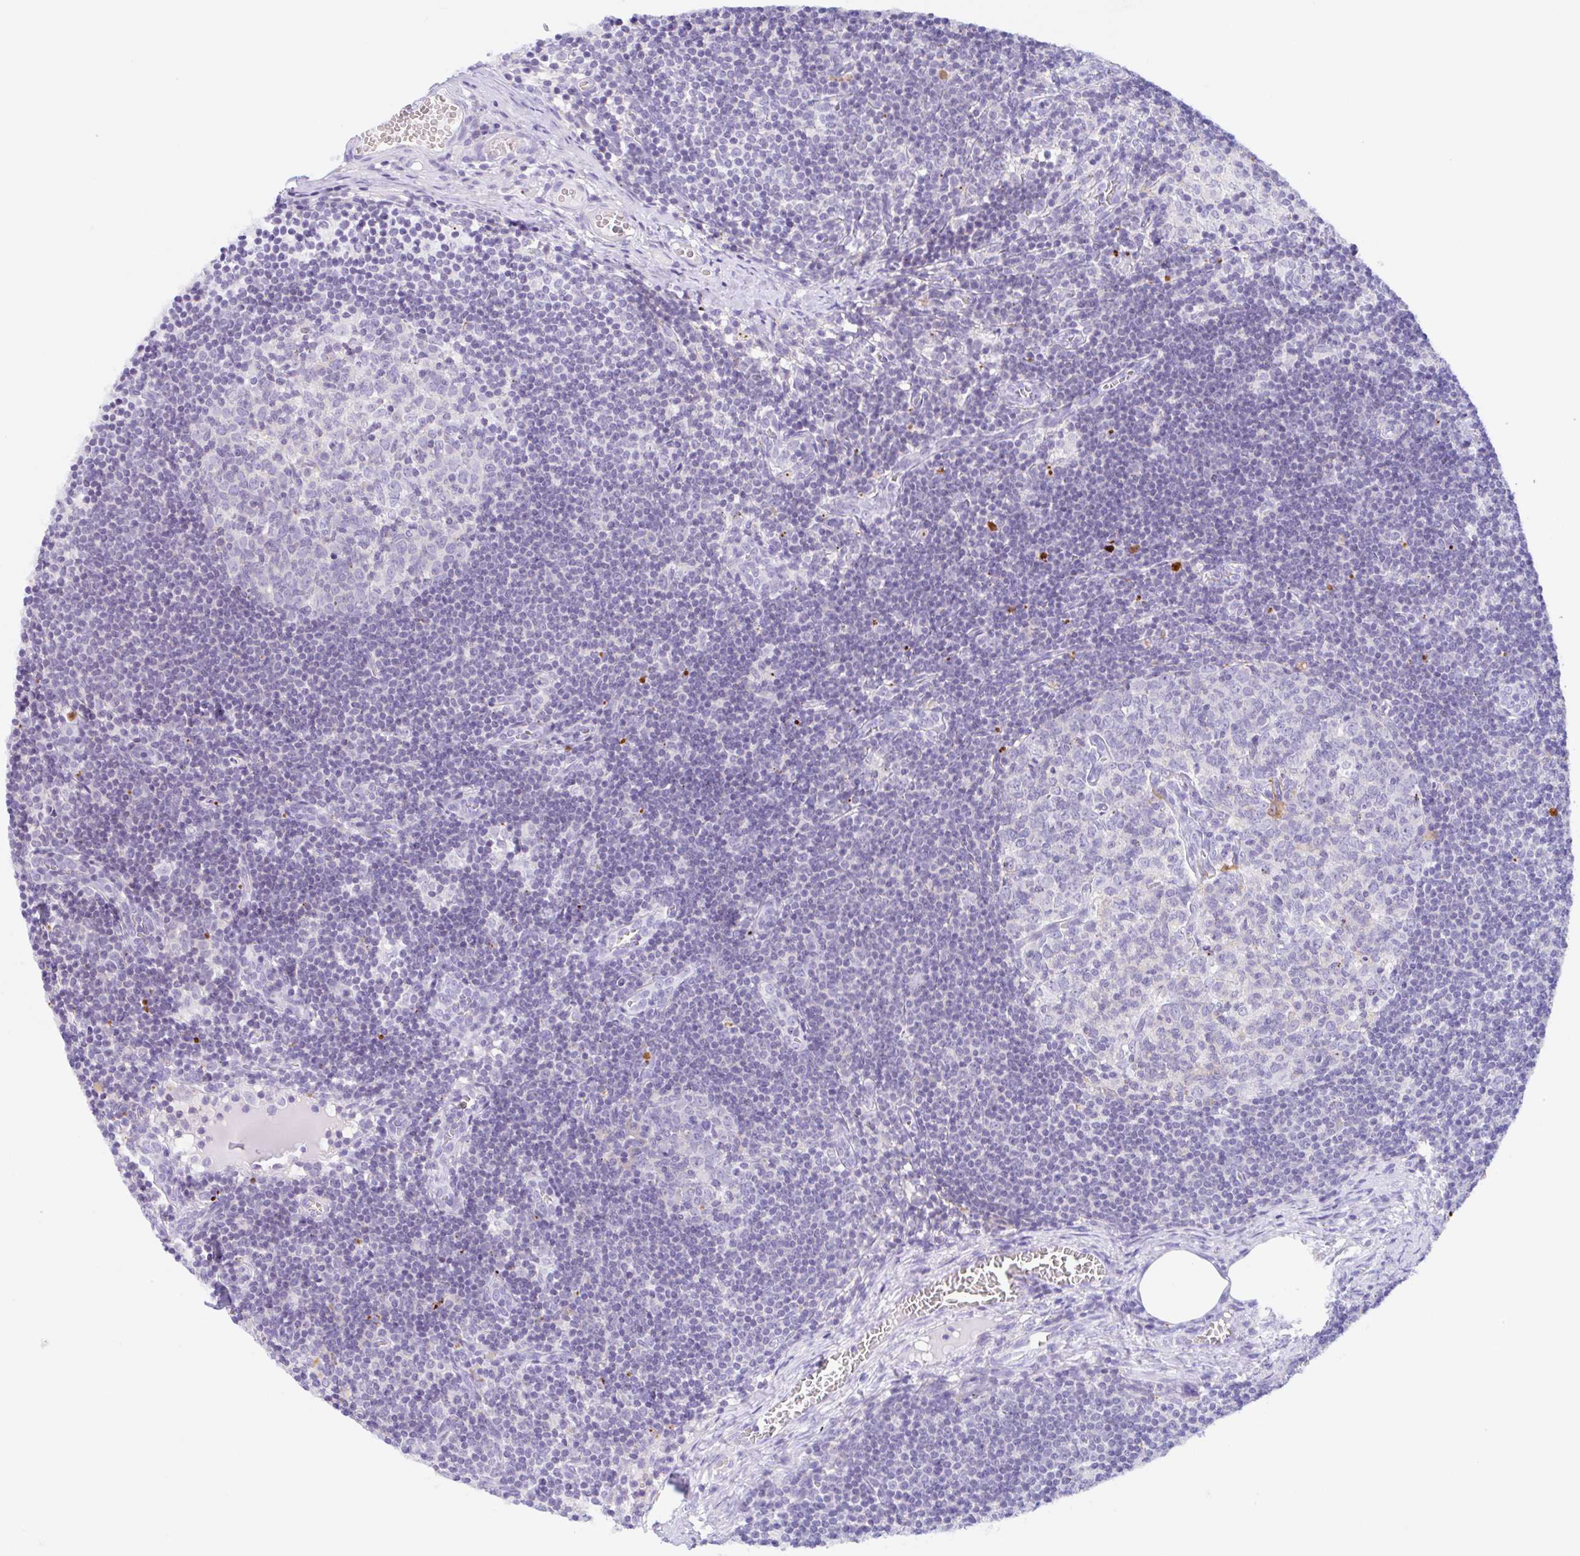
{"staining": {"intensity": "negative", "quantity": "none", "location": "none"}, "tissue": "lymph node", "cell_type": "Germinal center cells", "image_type": "normal", "snomed": [{"axis": "morphology", "description": "Normal tissue, NOS"}, {"axis": "topography", "description": "Lymph node"}], "caption": "Photomicrograph shows no protein expression in germinal center cells of normal lymph node. (Immunohistochemistry (ihc), brightfield microscopy, high magnification).", "gene": "ANKRD9", "patient": {"sex": "female", "age": 31}}